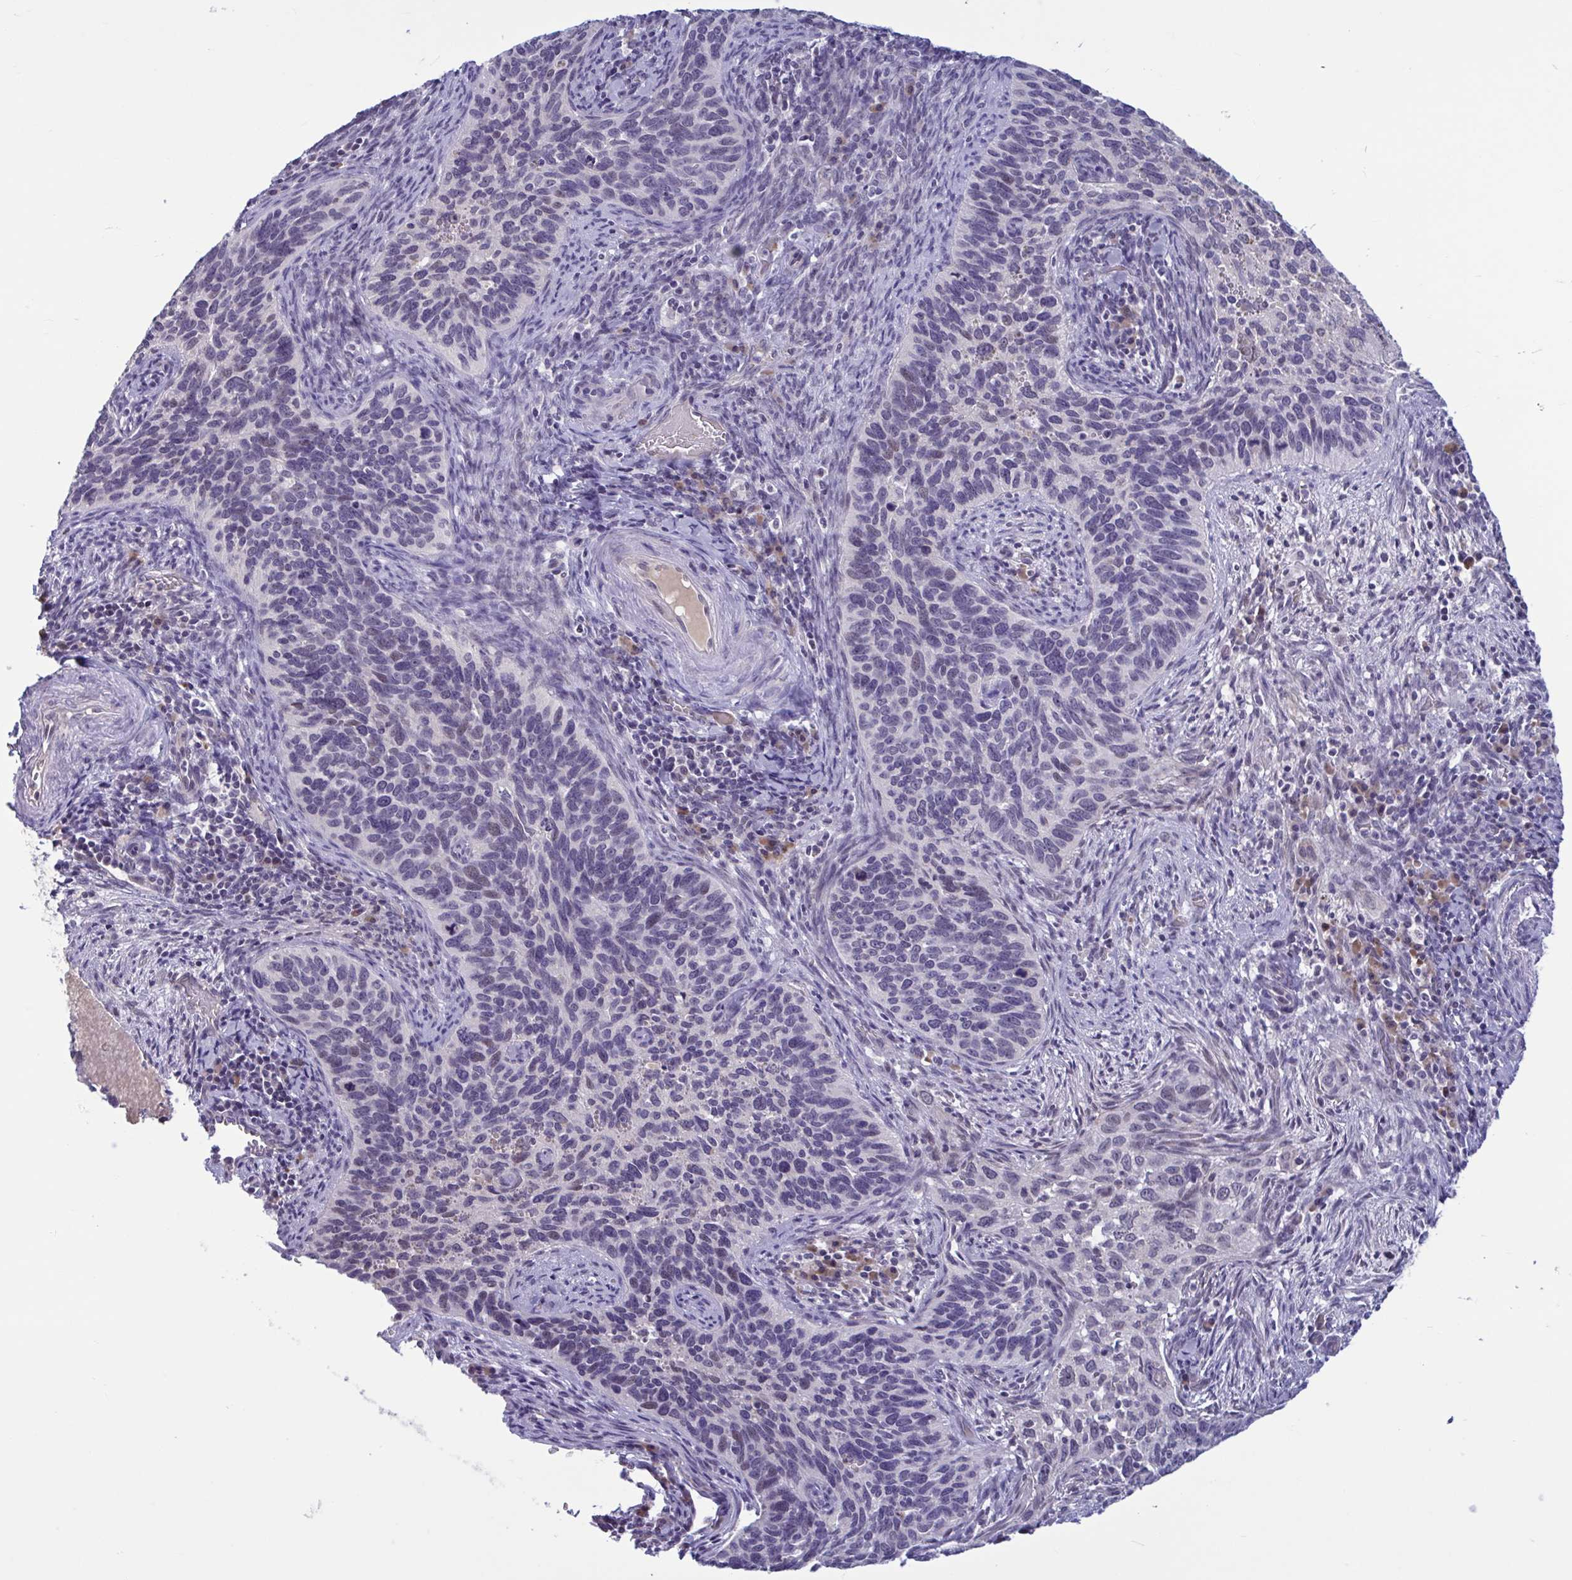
{"staining": {"intensity": "negative", "quantity": "none", "location": "none"}, "tissue": "cervical cancer", "cell_type": "Tumor cells", "image_type": "cancer", "snomed": [{"axis": "morphology", "description": "Squamous cell carcinoma, NOS"}, {"axis": "topography", "description": "Cervix"}], "caption": "IHC of cervical cancer reveals no expression in tumor cells. Brightfield microscopy of immunohistochemistry stained with DAB (brown) and hematoxylin (blue), captured at high magnification.", "gene": "CNGB3", "patient": {"sex": "female", "age": 51}}